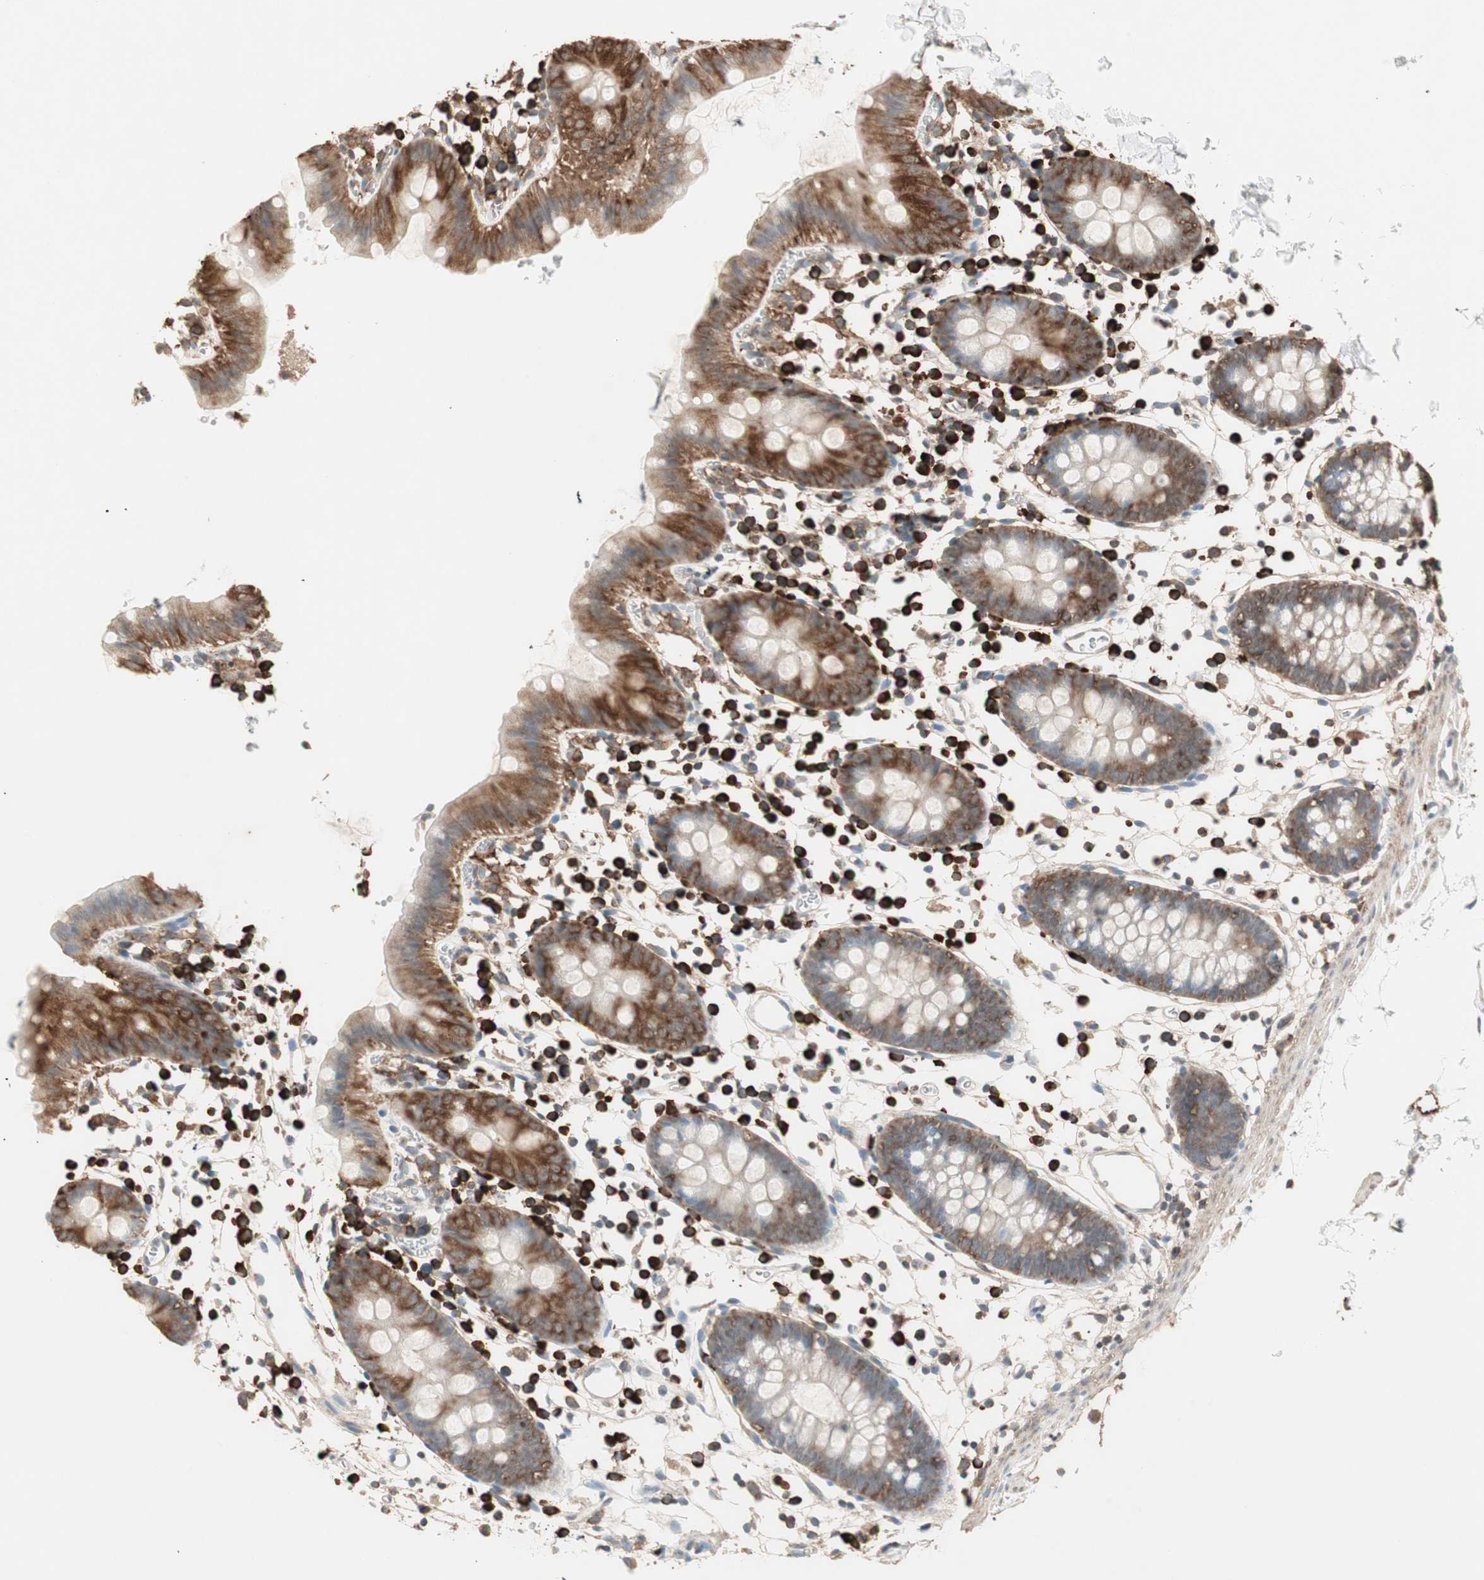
{"staining": {"intensity": "negative", "quantity": "none", "location": "none"}, "tissue": "colon", "cell_type": "Endothelial cells", "image_type": "normal", "snomed": [{"axis": "morphology", "description": "Normal tissue, NOS"}, {"axis": "topography", "description": "Colon"}], "caption": "Immunohistochemistry histopathology image of normal human colon stained for a protein (brown), which exhibits no positivity in endothelial cells.", "gene": "MMP3", "patient": {"sex": "male", "age": 14}}